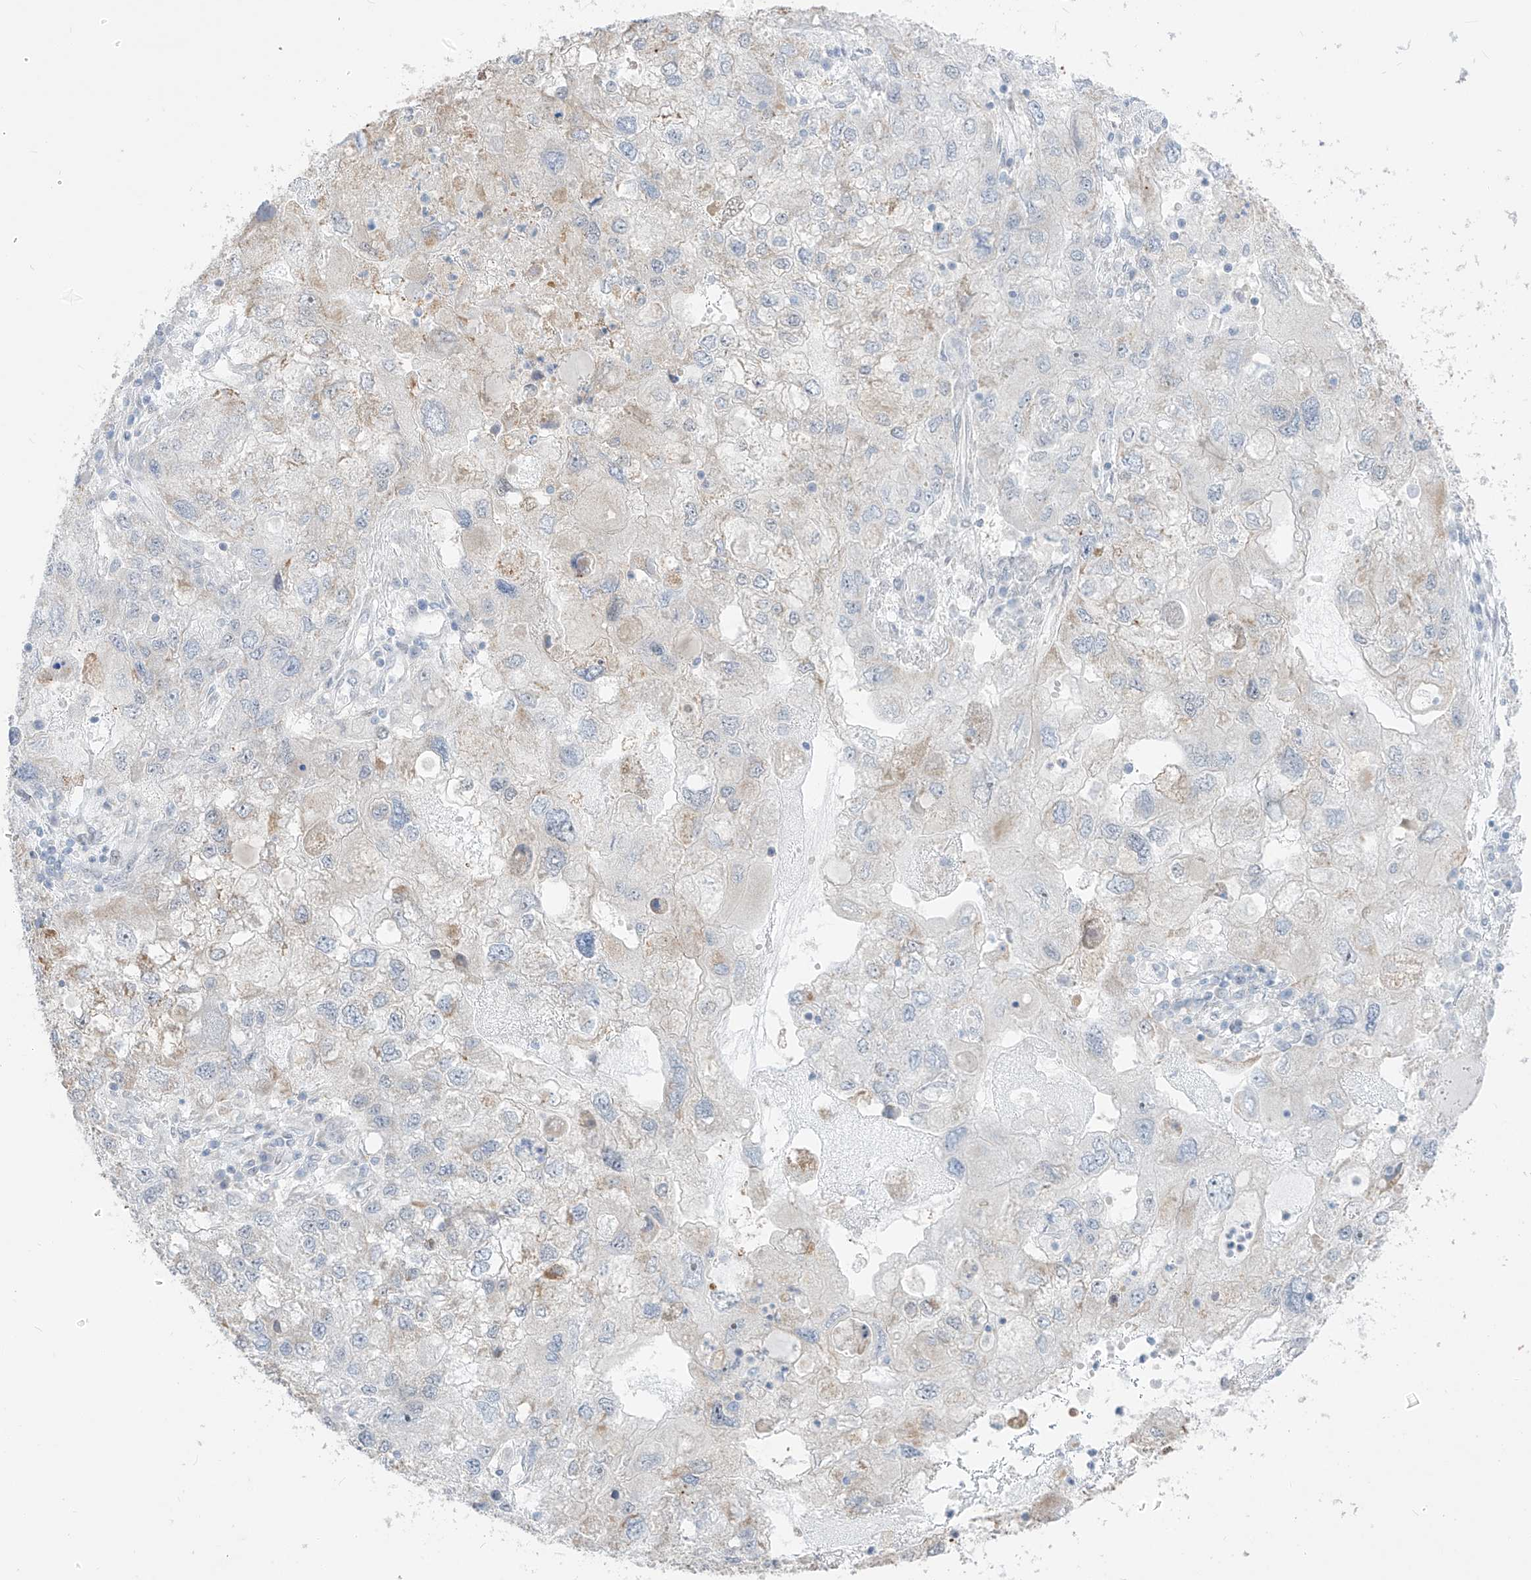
{"staining": {"intensity": "weak", "quantity": "<25%", "location": "cytoplasmic/membranous"}, "tissue": "endometrial cancer", "cell_type": "Tumor cells", "image_type": "cancer", "snomed": [{"axis": "morphology", "description": "Adenocarcinoma, NOS"}, {"axis": "topography", "description": "Endometrium"}], "caption": "A histopathology image of endometrial adenocarcinoma stained for a protein shows no brown staining in tumor cells.", "gene": "ASPRV1", "patient": {"sex": "female", "age": 49}}